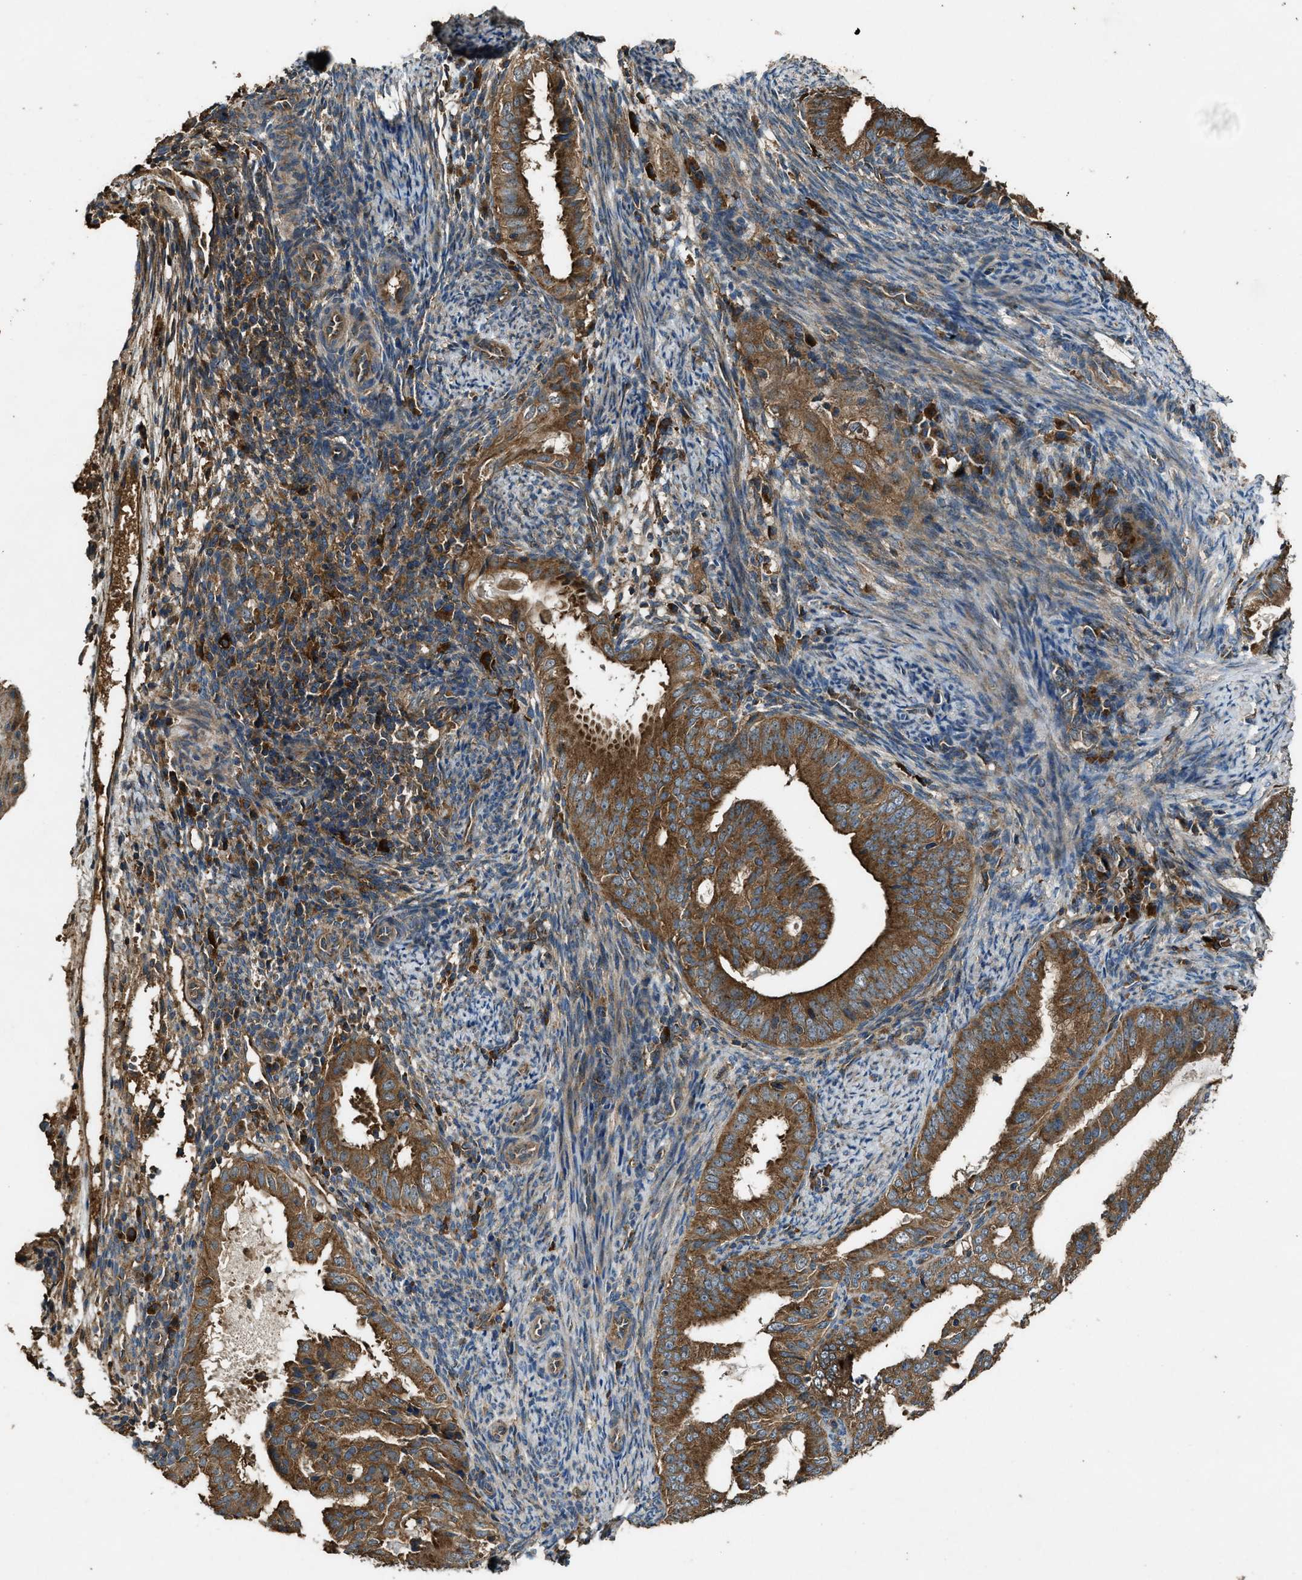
{"staining": {"intensity": "moderate", "quantity": ">75%", "location": "cytoplasmic/membranous"}, "tissue": "endometrial cancer", "cell_type": "Tumor cells", "image_type": "cancer", "snomed": [{"axis": "morphology", "description": "Adenocarcinoma, NOS"}, {"axis": "topography", "description": "Endometrium"}], "caption": "The histopathology image reveals immunohistochemical staining of endometrial cancer. There is moderate cytoplasmic/membranous expression is appreciated in approximately >75% of tumor cells. The protein is shown in brown color, while the nuclei are stained blue.", "gene": "MAP3K8", "patient": {"sex": "female", "age": 58}}